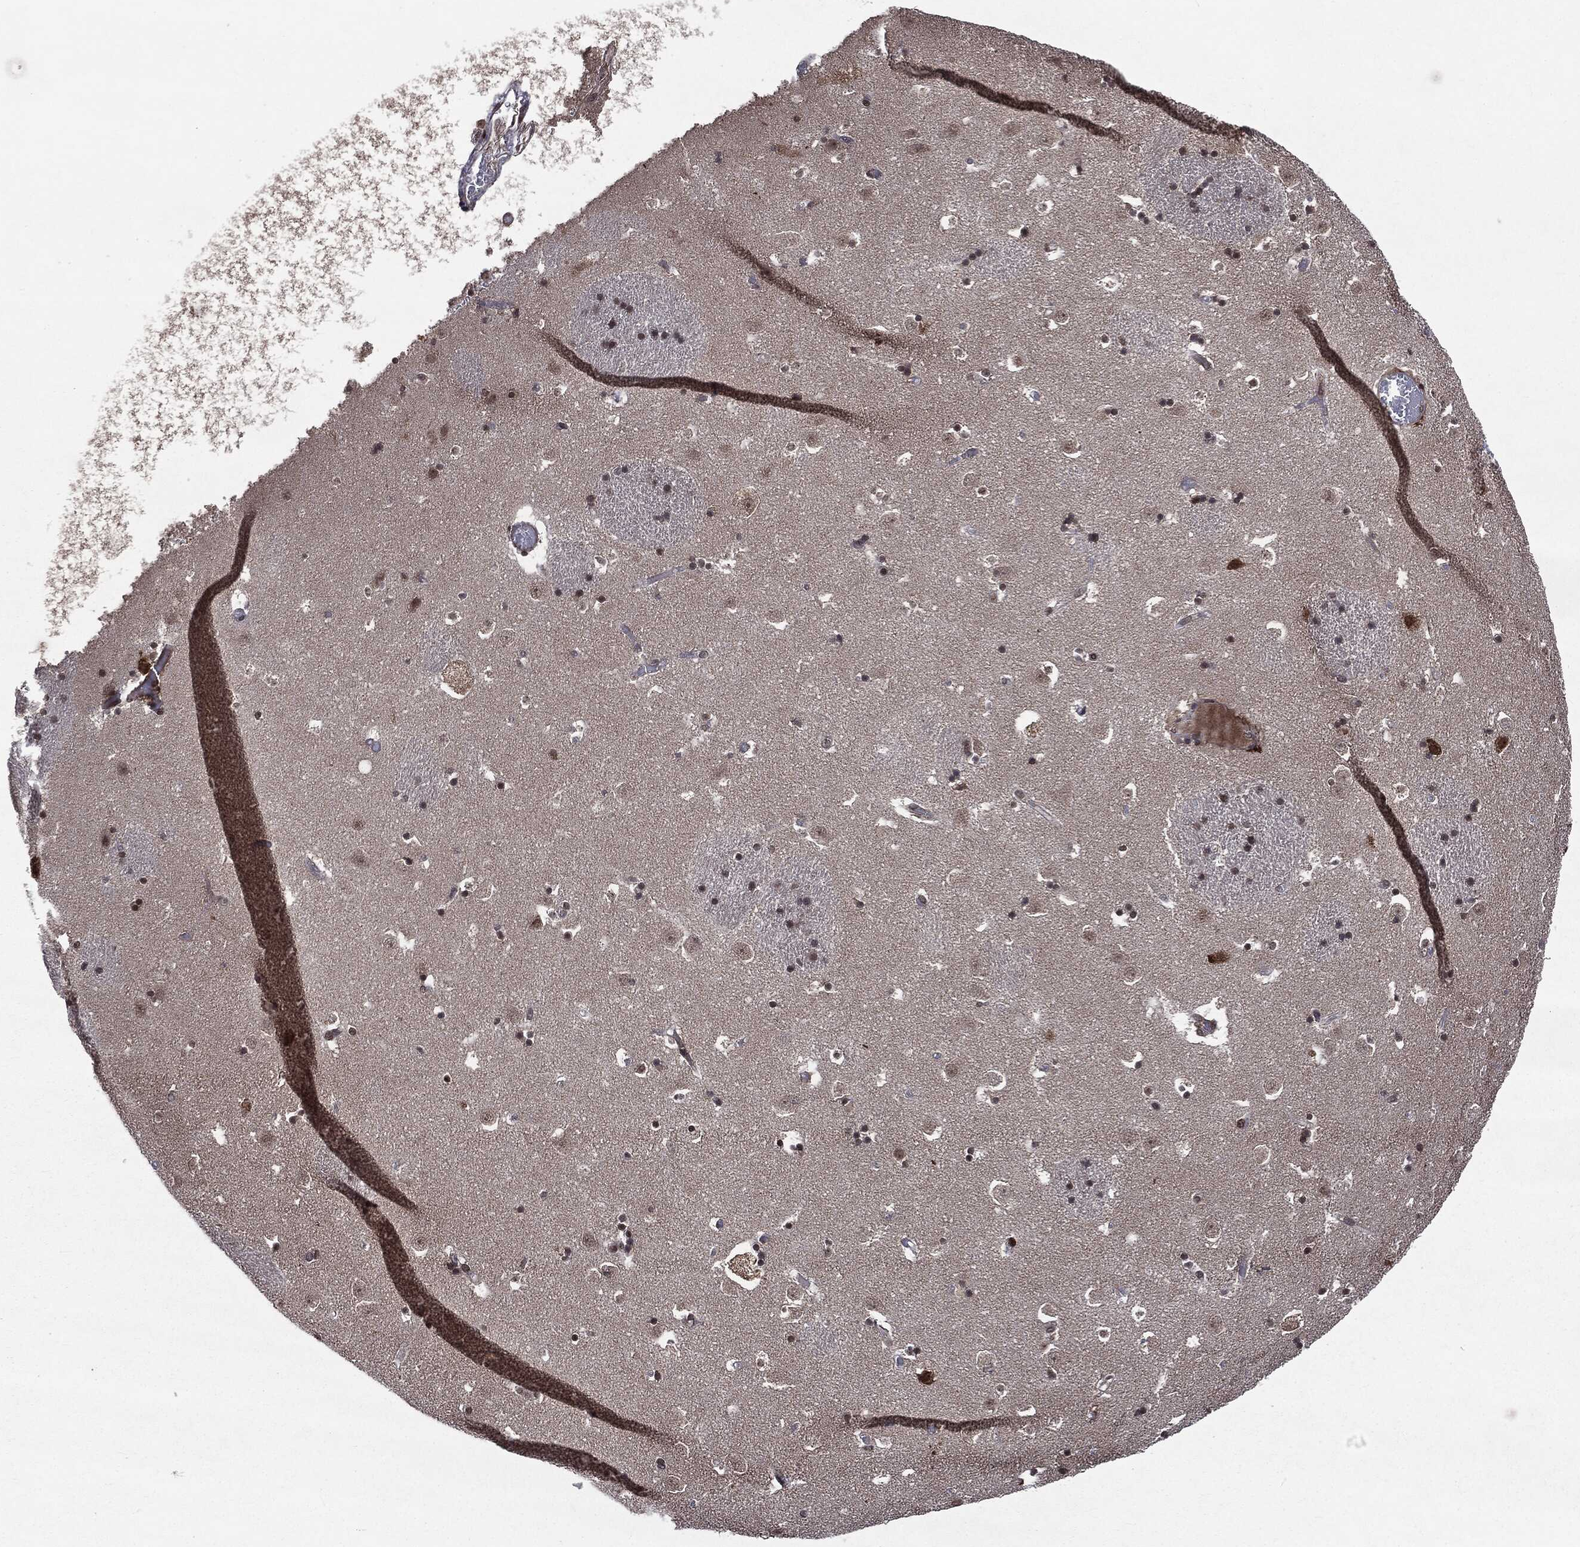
{"staining": {"intensity": "moderate", "quantity": "<25%", "location": "nuclear"}, "tissue": "caudate", "cell_type": "Glial cells", "image_type": "normal", "snomed": [{"axis": "morphology", "description": "Normal tissue, NOS"}, {"axis": "topography", "description": "Lateral ventricle wall"}], "caption": "Immunohistochemical staining of benign human caudate reveals moderate nuclear protein expression in about <25% of glial cells. The staining was performed using DAB (3,3'-diaminobenzidine) to visualize the protein expression in brown, while the nuclei were stained in blue with hematoxylin (Magnification: 20x).", "gene": "STAU2", "patient": {"sex": "female", "age": 42}}